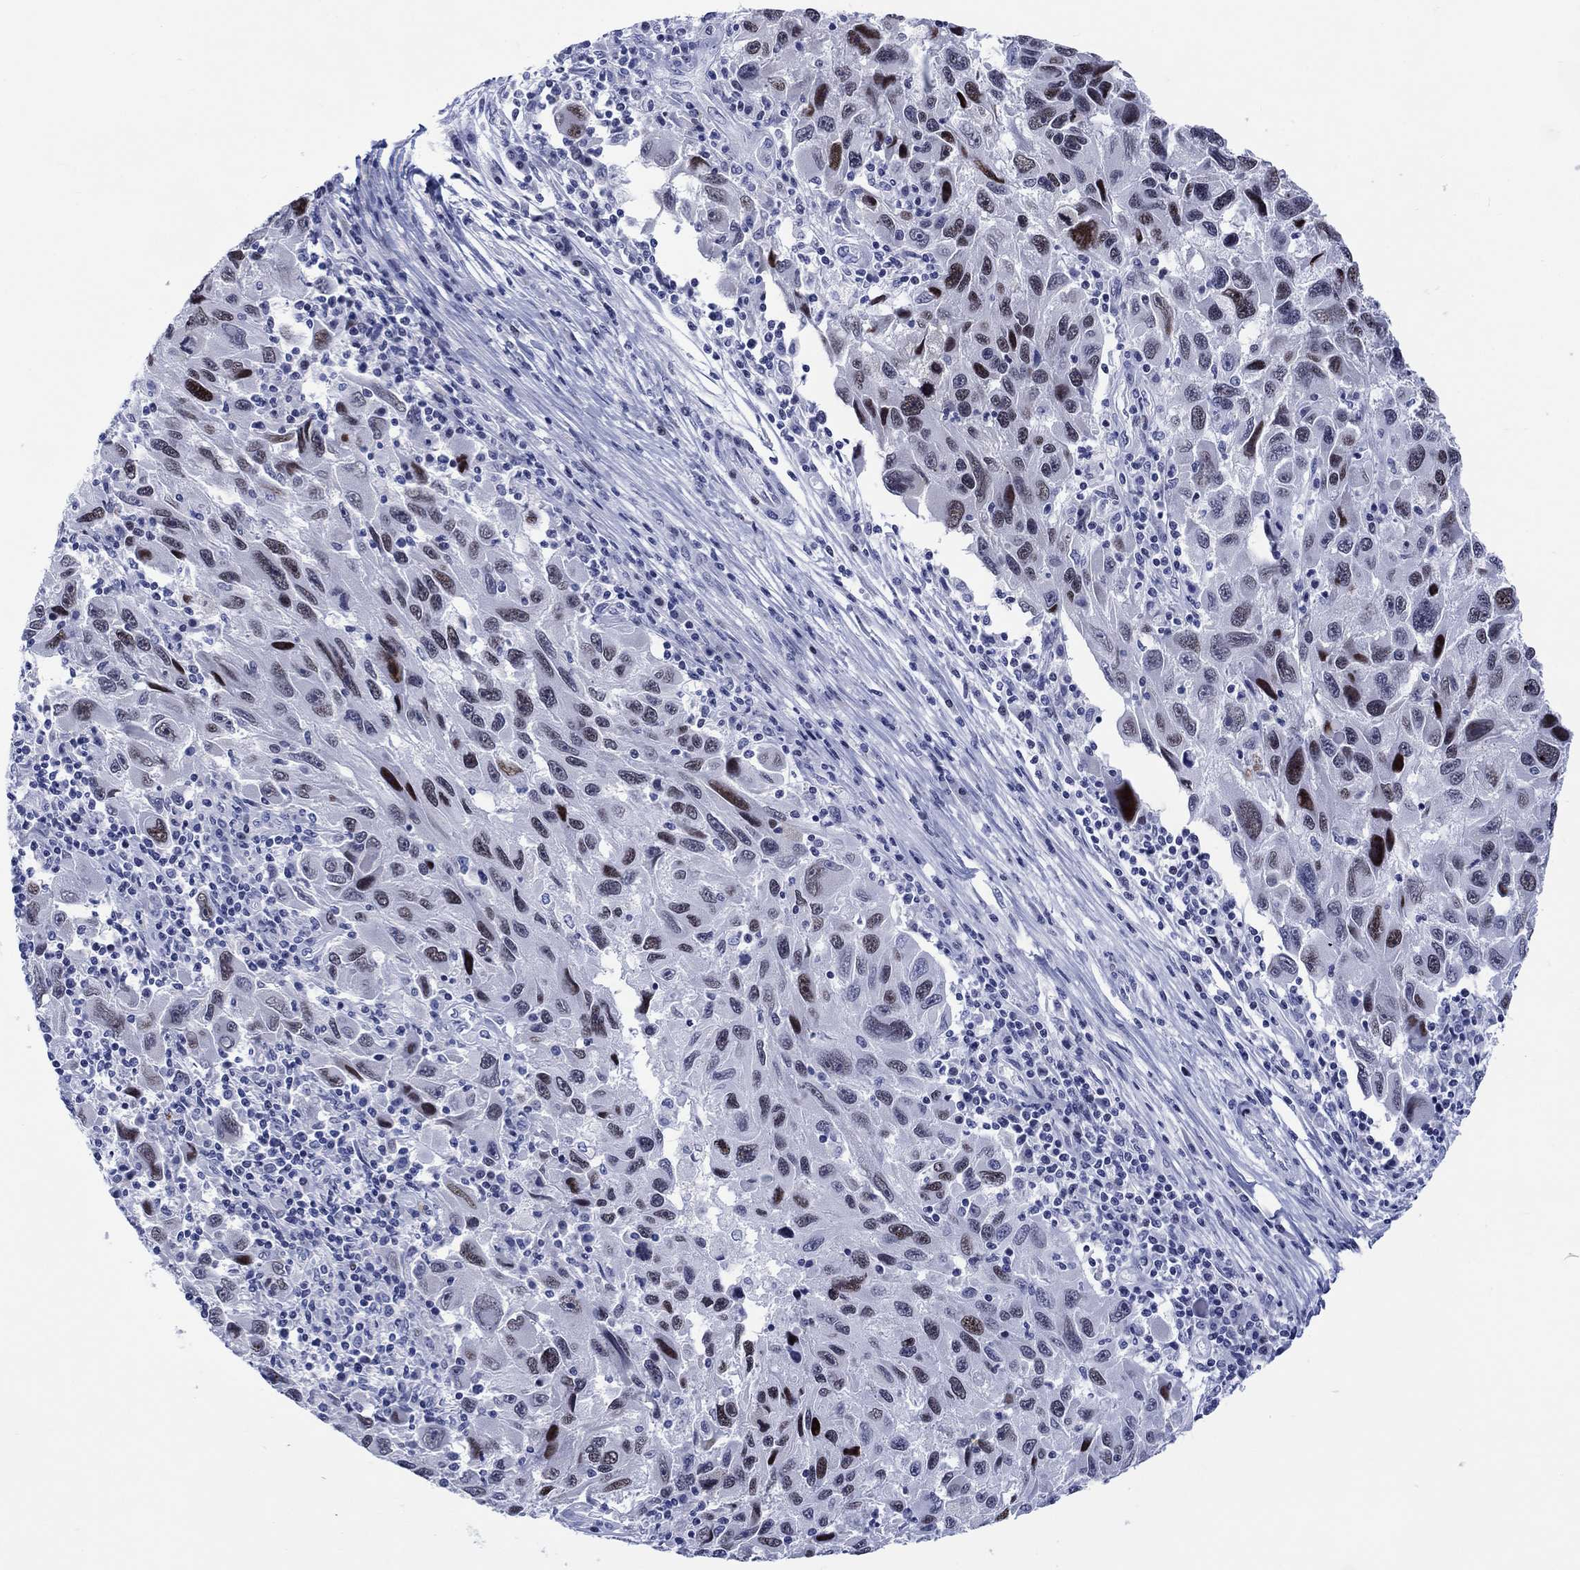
{"staining": {"intensity": "strong", "quantity": "25%-75%", "location": "nuclear"}, "tissue": "melanoma", "cell_type": "Tumor cells", "image_type": "cancer", "snomed": [{"axis": "morphology", "description": "Malignant melanoma, NOS"}, {"axis": "topography", "description": "Skin"}], "caption": "There is high levels of strong nuclear expression in tumor cells of malignant melanoma, as demonstrated by immunohistochemical staining (brown color).", "gene": "CDCA2", "patient": {"sex": "male", "age": 53}}